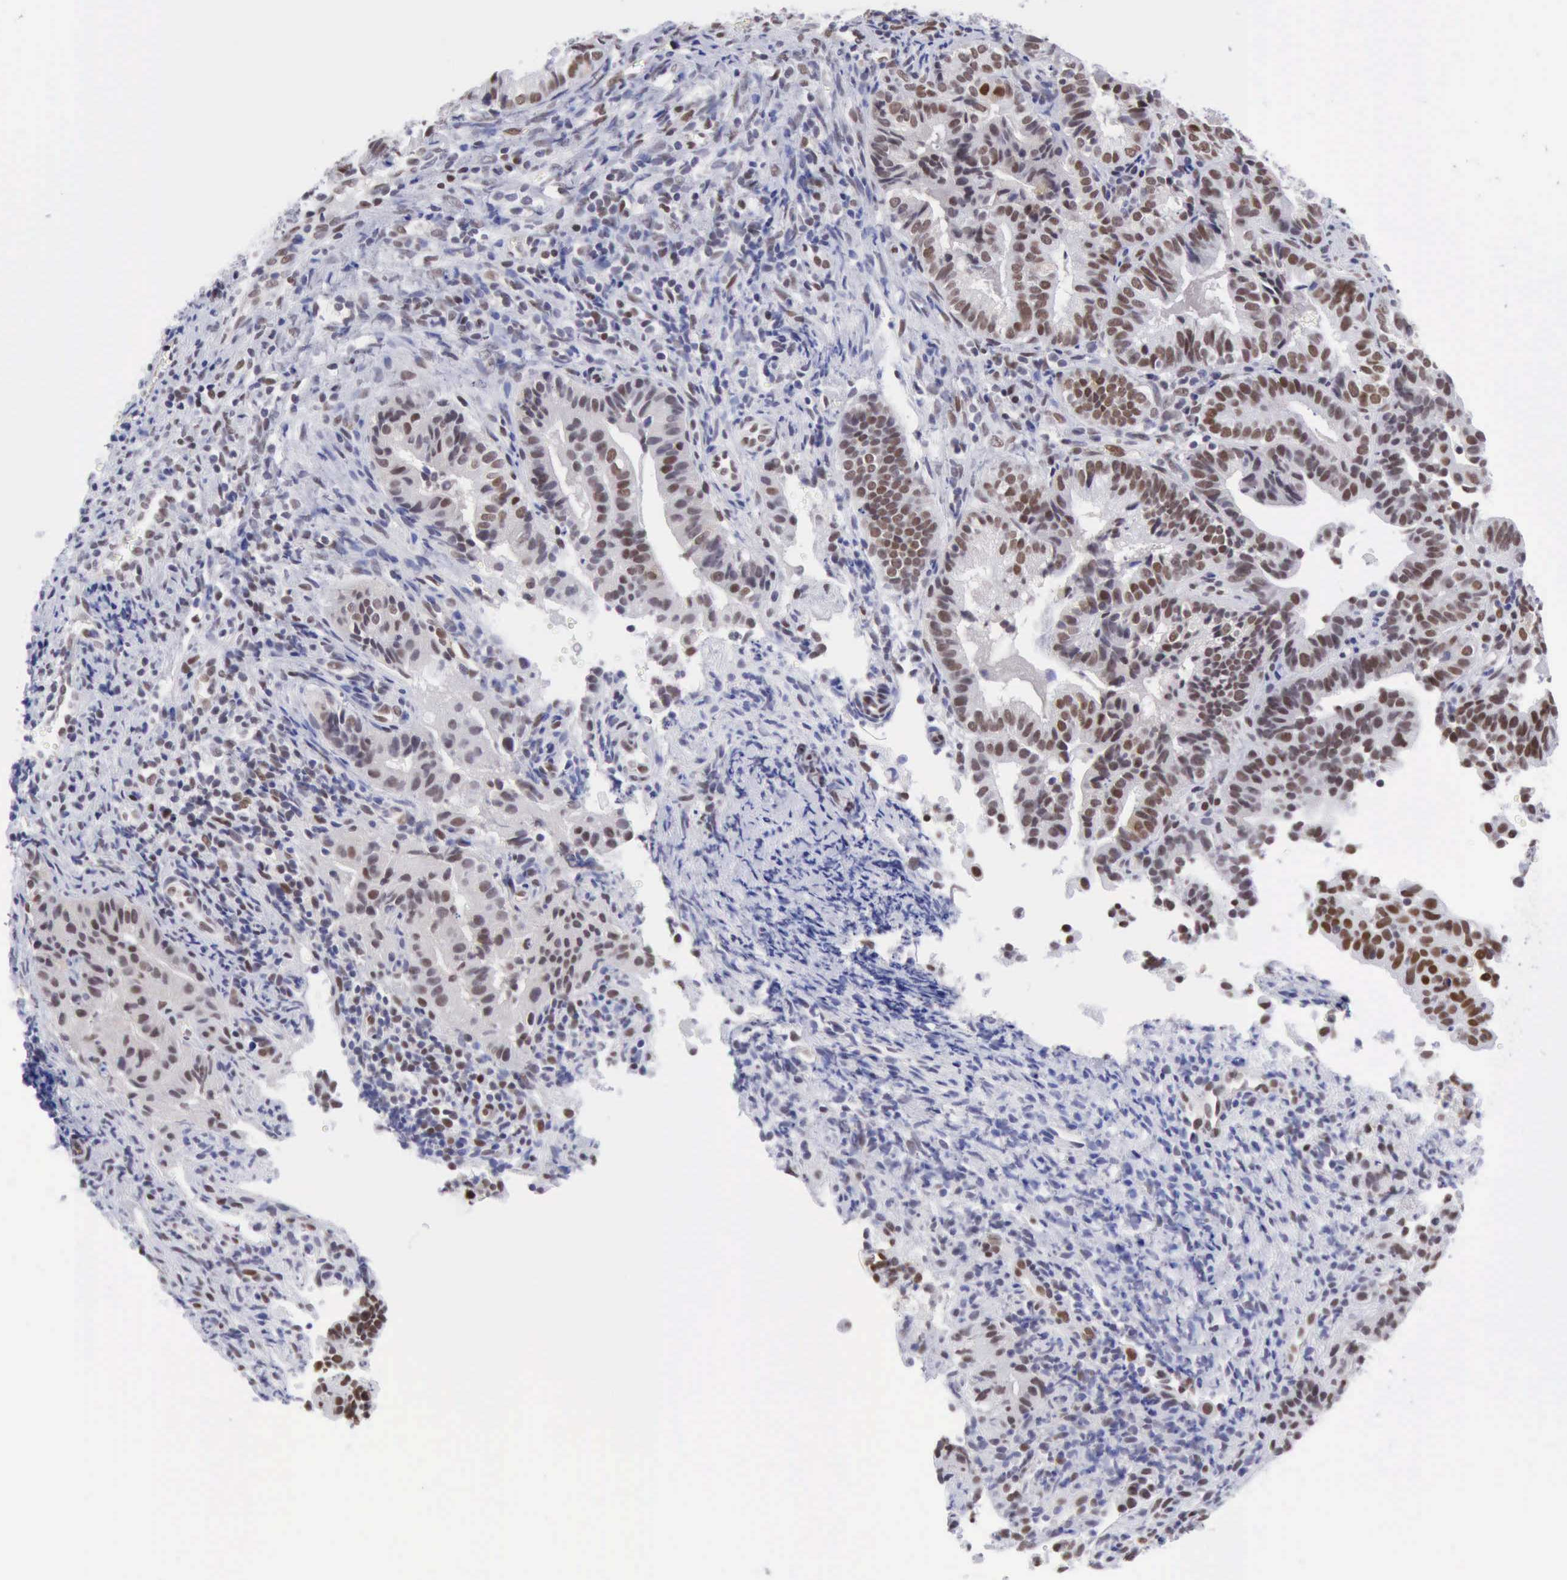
{"staining": {"intensity": "moderate", "quantity": ">75%", "location": "nuclear"}, "tissue": "cervical cancer", "cell_type": "Tumor cells", "image_type": "cancer", "snomed": [{"axis": "morphology", "description": "Adenocarcinoma, NOS"}, {"axis": "topography", "description": "Cervix"}], "caption": "Adenocarcinoma (cervical) tissue shows moderate nuclear expression in about >75% of tumor cells, visualized by immunohistochemistry.", "gene": "ERCC4", "patient": {"sex": "female", "age": 60}}